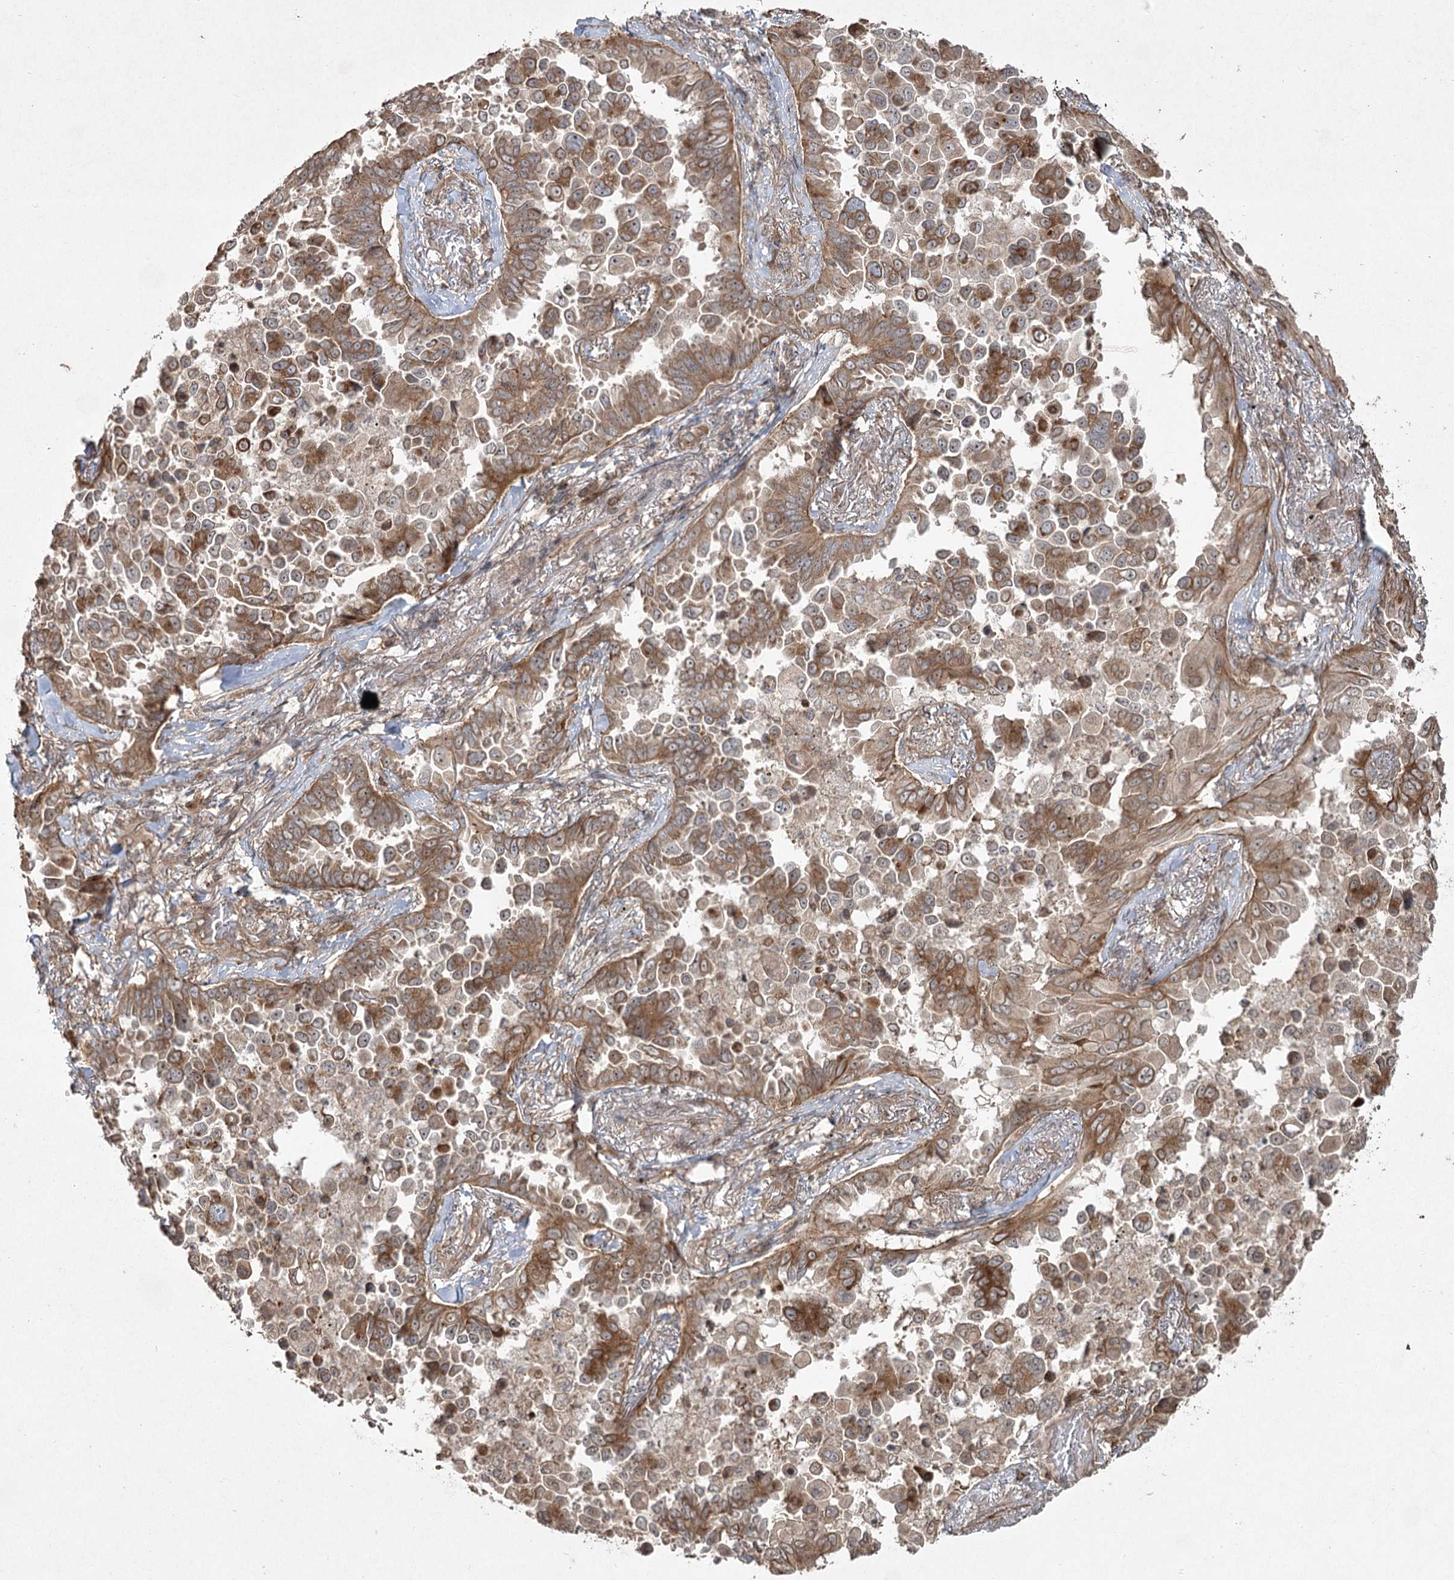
{"staining": {"intensity": "moderate", "quantity": ">75%", "location": "cytoplasmic/membranous"}, "tissue": "lung cancer", "cell_type": "Tumor cells", "image_type": "cancer", "snomed": [{"axis": "morphology", "description": "Adenocarcinoma, NOS"}, {"axis": "topography", "description": "Lung"}], "caption": "There is medium levels of moderate cytoplasmic/membranous staining in tumor cells of lung adenocarcinoma, as demonstrated by immunohistochemical staining (brown color).", "gene": "CPLANE1", "patient": {"sex": "female", "age": 67}}